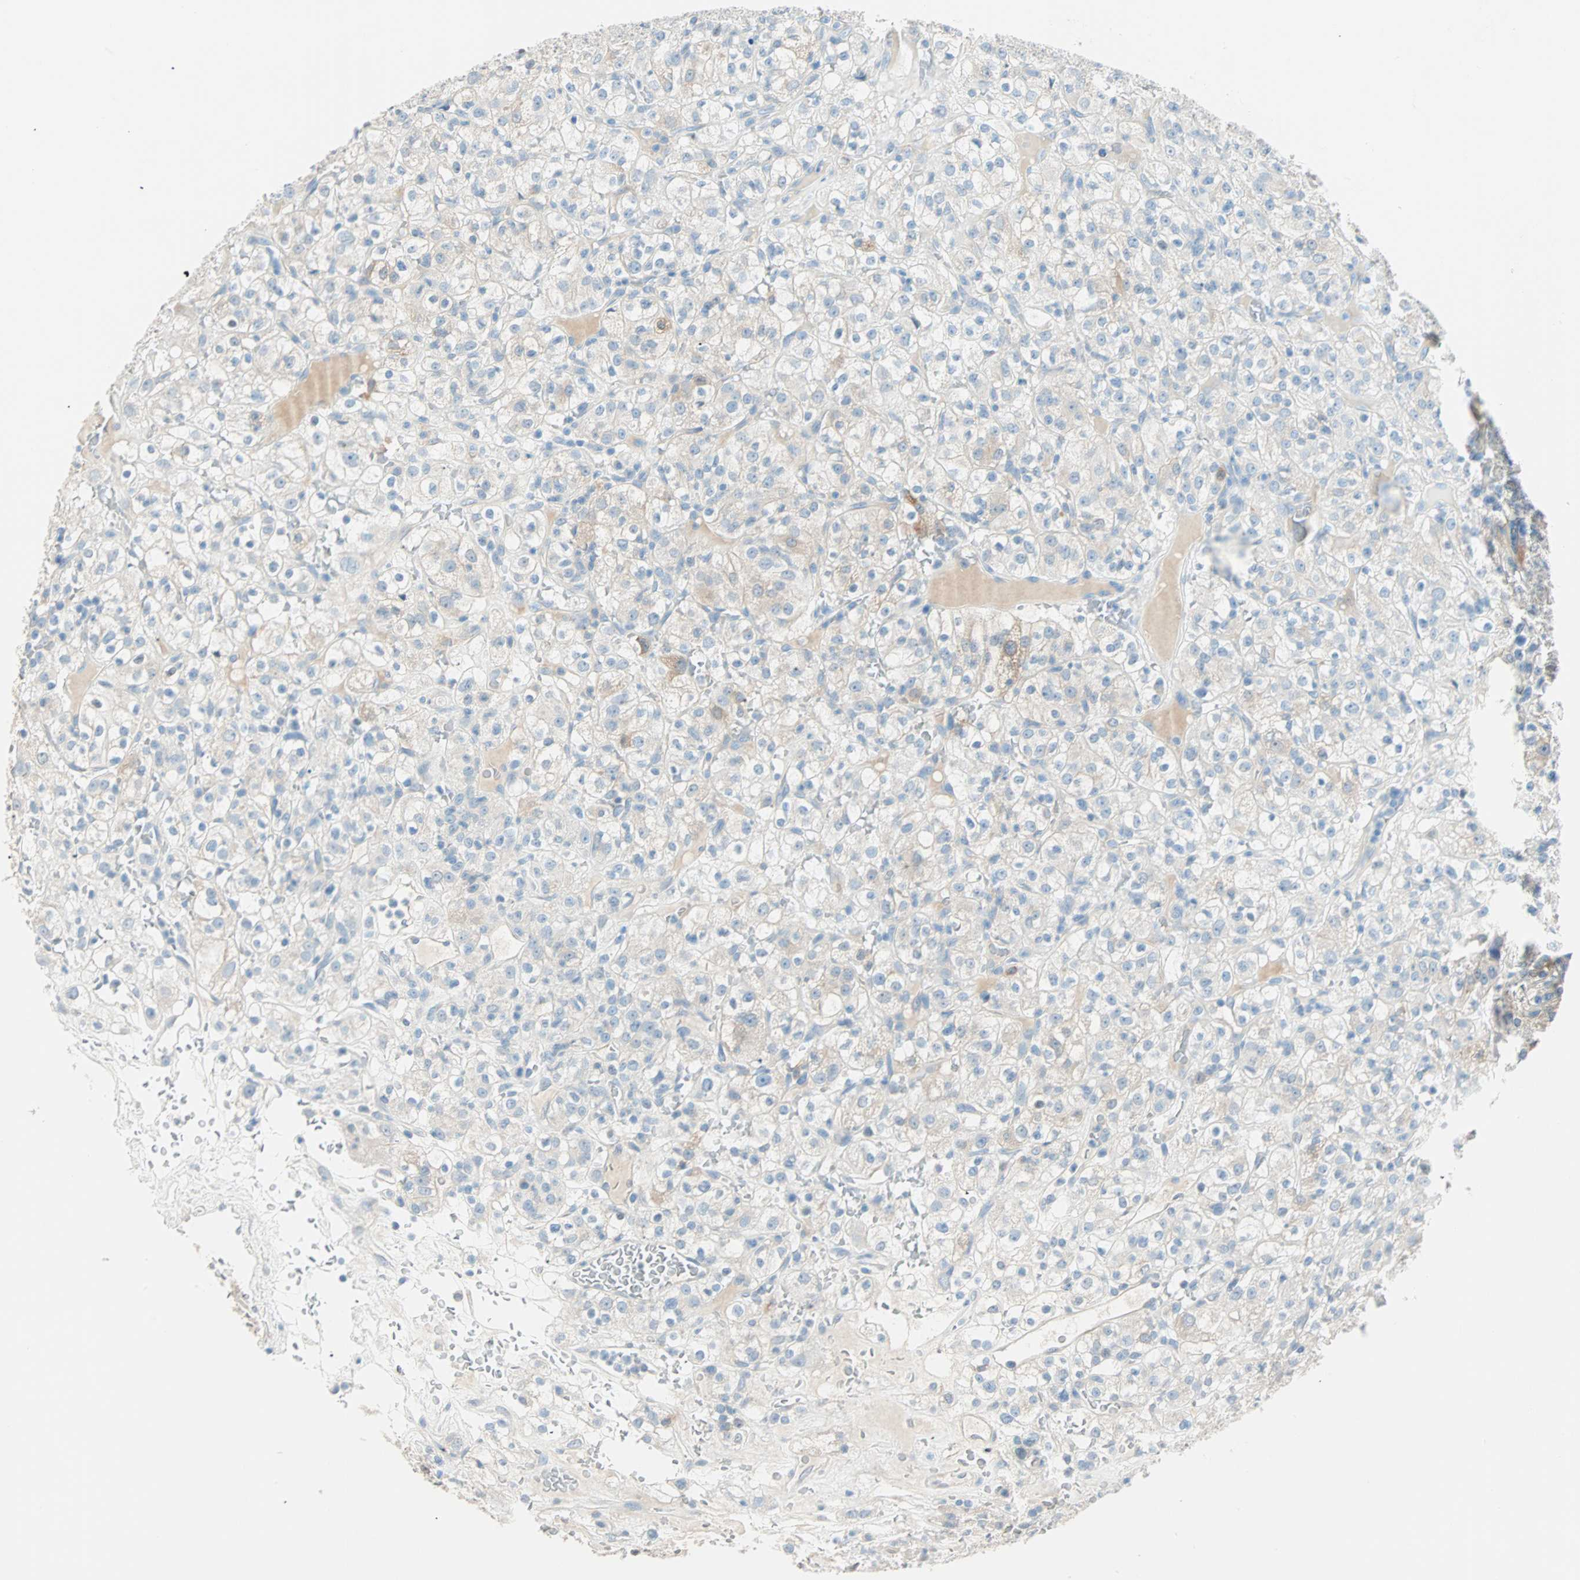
{"staining": {"intensity": "weak", "quantity": "<25%", "location": "cytoplasmic/membranous"}, "tissue": "renal cancer", "cell_type": "Tumor cells", "image_type": "cancer", "snomed": [{"axis": "morphology", "description": "Normal tissue, NOS"}, {"axis": "morphology", "description": "Adenocarcinoma, NOS"}, {"axis": "topography", "description": "Kidney"}], "caption": "IHC histopathology image of neoplastic tissue: human renal cancer (adenocarcinoma) stained with DAB demonstrates no significant protein staining in tumor cells.", "gene": "ATF6", "patient": {"sex": "female", "age": 72}}